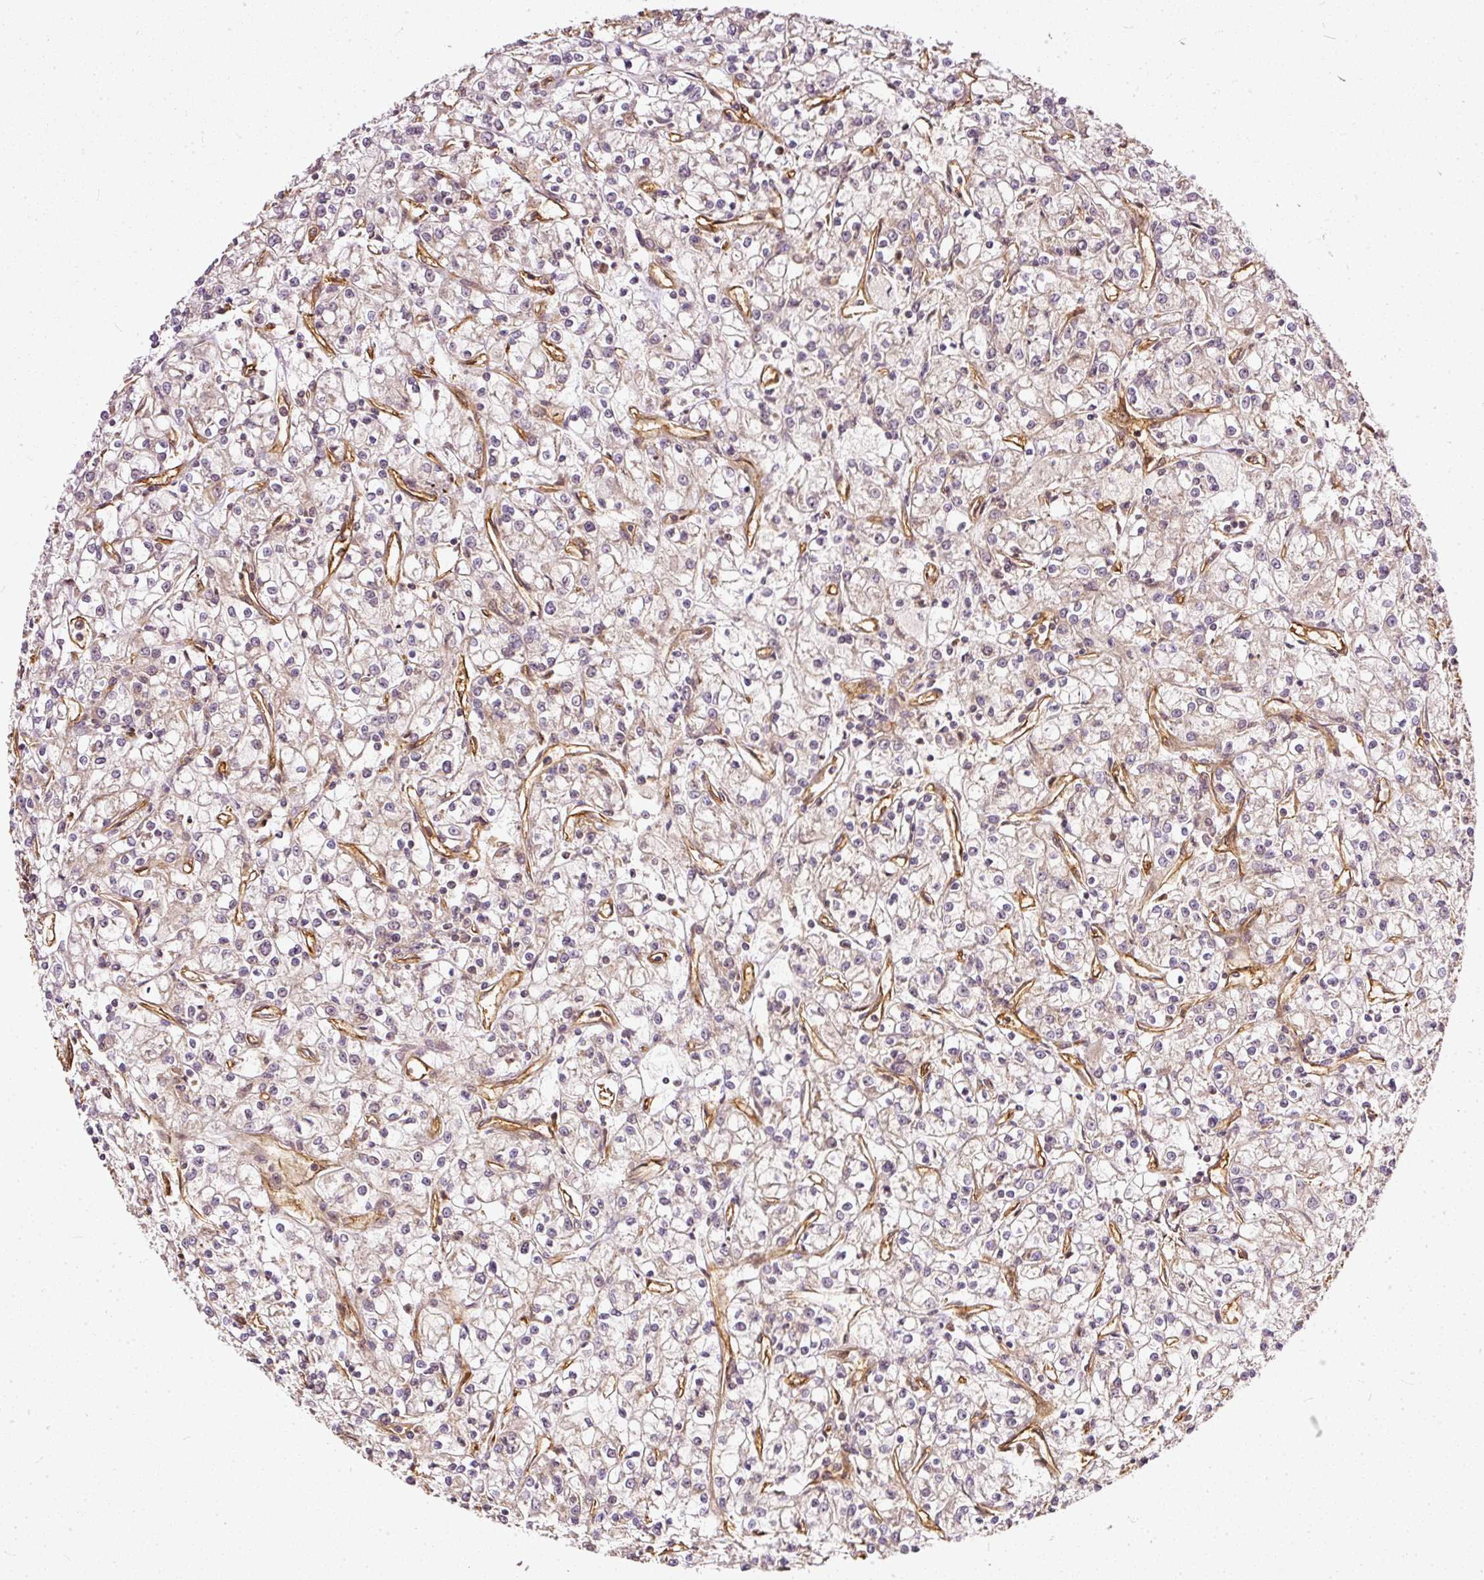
{"staining": {"intensity": "negative", "quantity": "none", "location": "none"}, "tissue": "renal cancer", "cell_type": "Tumor cells", "image_type": "cancer", "snomed": [{"axis": "morphology", "description": "Adenocarcinoma, NOS"}, {"axis": "topography", "description": "Kidney"}], "caption": "Immunohistochemical staining of human adenocarcinoma (renal) demonstrates no significant positivity in tumor cells.", "gene": "MIF4GD", "patient": {"sex": "female", "age": 59}}